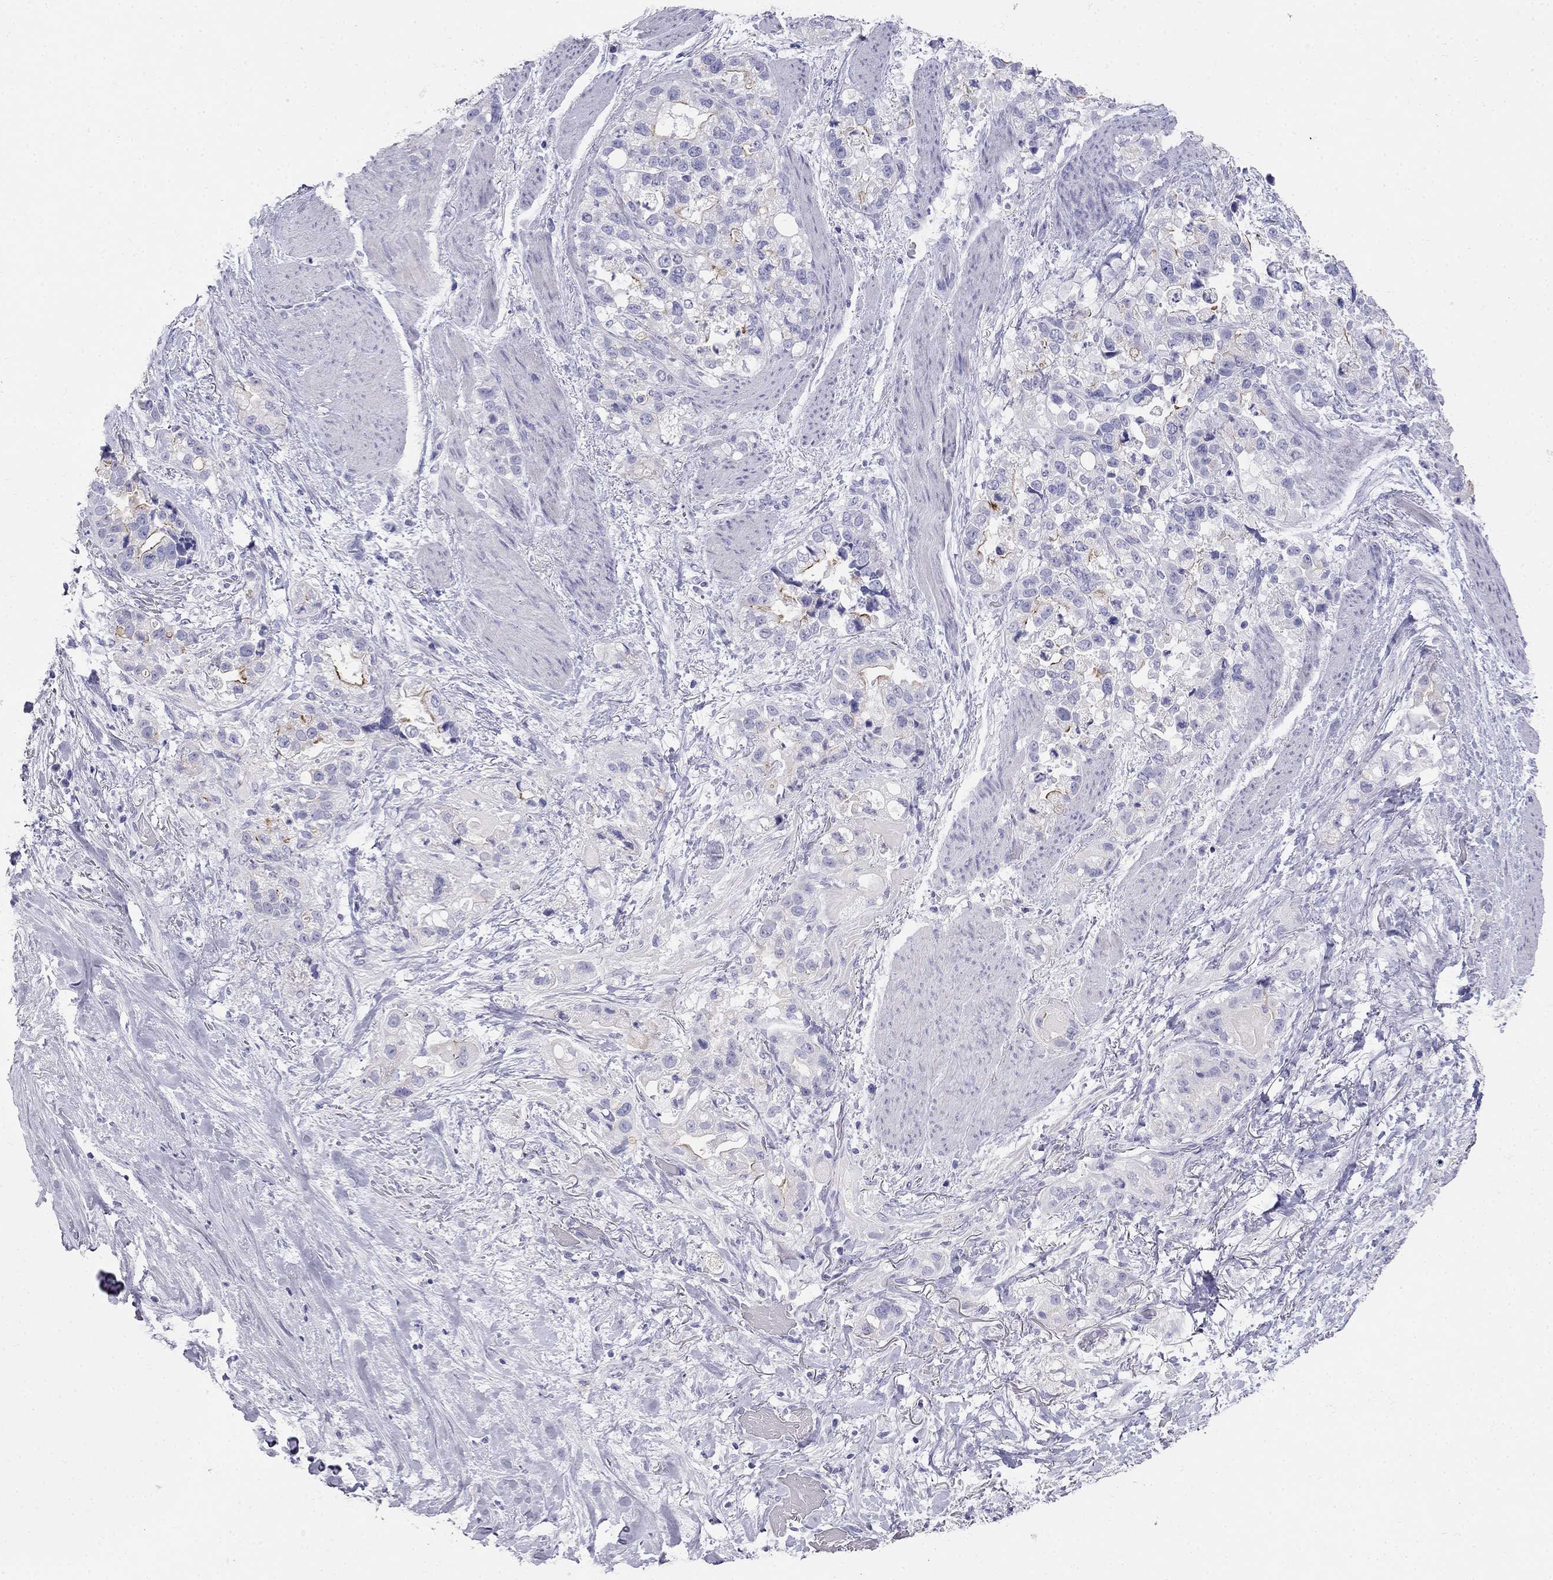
{"staining": {"intensity": "moderate", "quantity": "<25%", "location": "cytoplasmic/membranous"}, "tissue": "stomach cancer", "cell_type": "Tumor cells", "image_type": "cancer", "snomed": [{"axis": "morphology", "description": "Adenocarcinoma, NOS"}, {"axis": "topography", "description": "Stomach"}], "caption": "Tumor cells demonstrate low levels of moderate cytoplasmic/membranous expression in about <25% of cells in adenocarcinoma (stomach).", "gene": "RFLNA", "patient": {"sex": "male", "age": 59}}